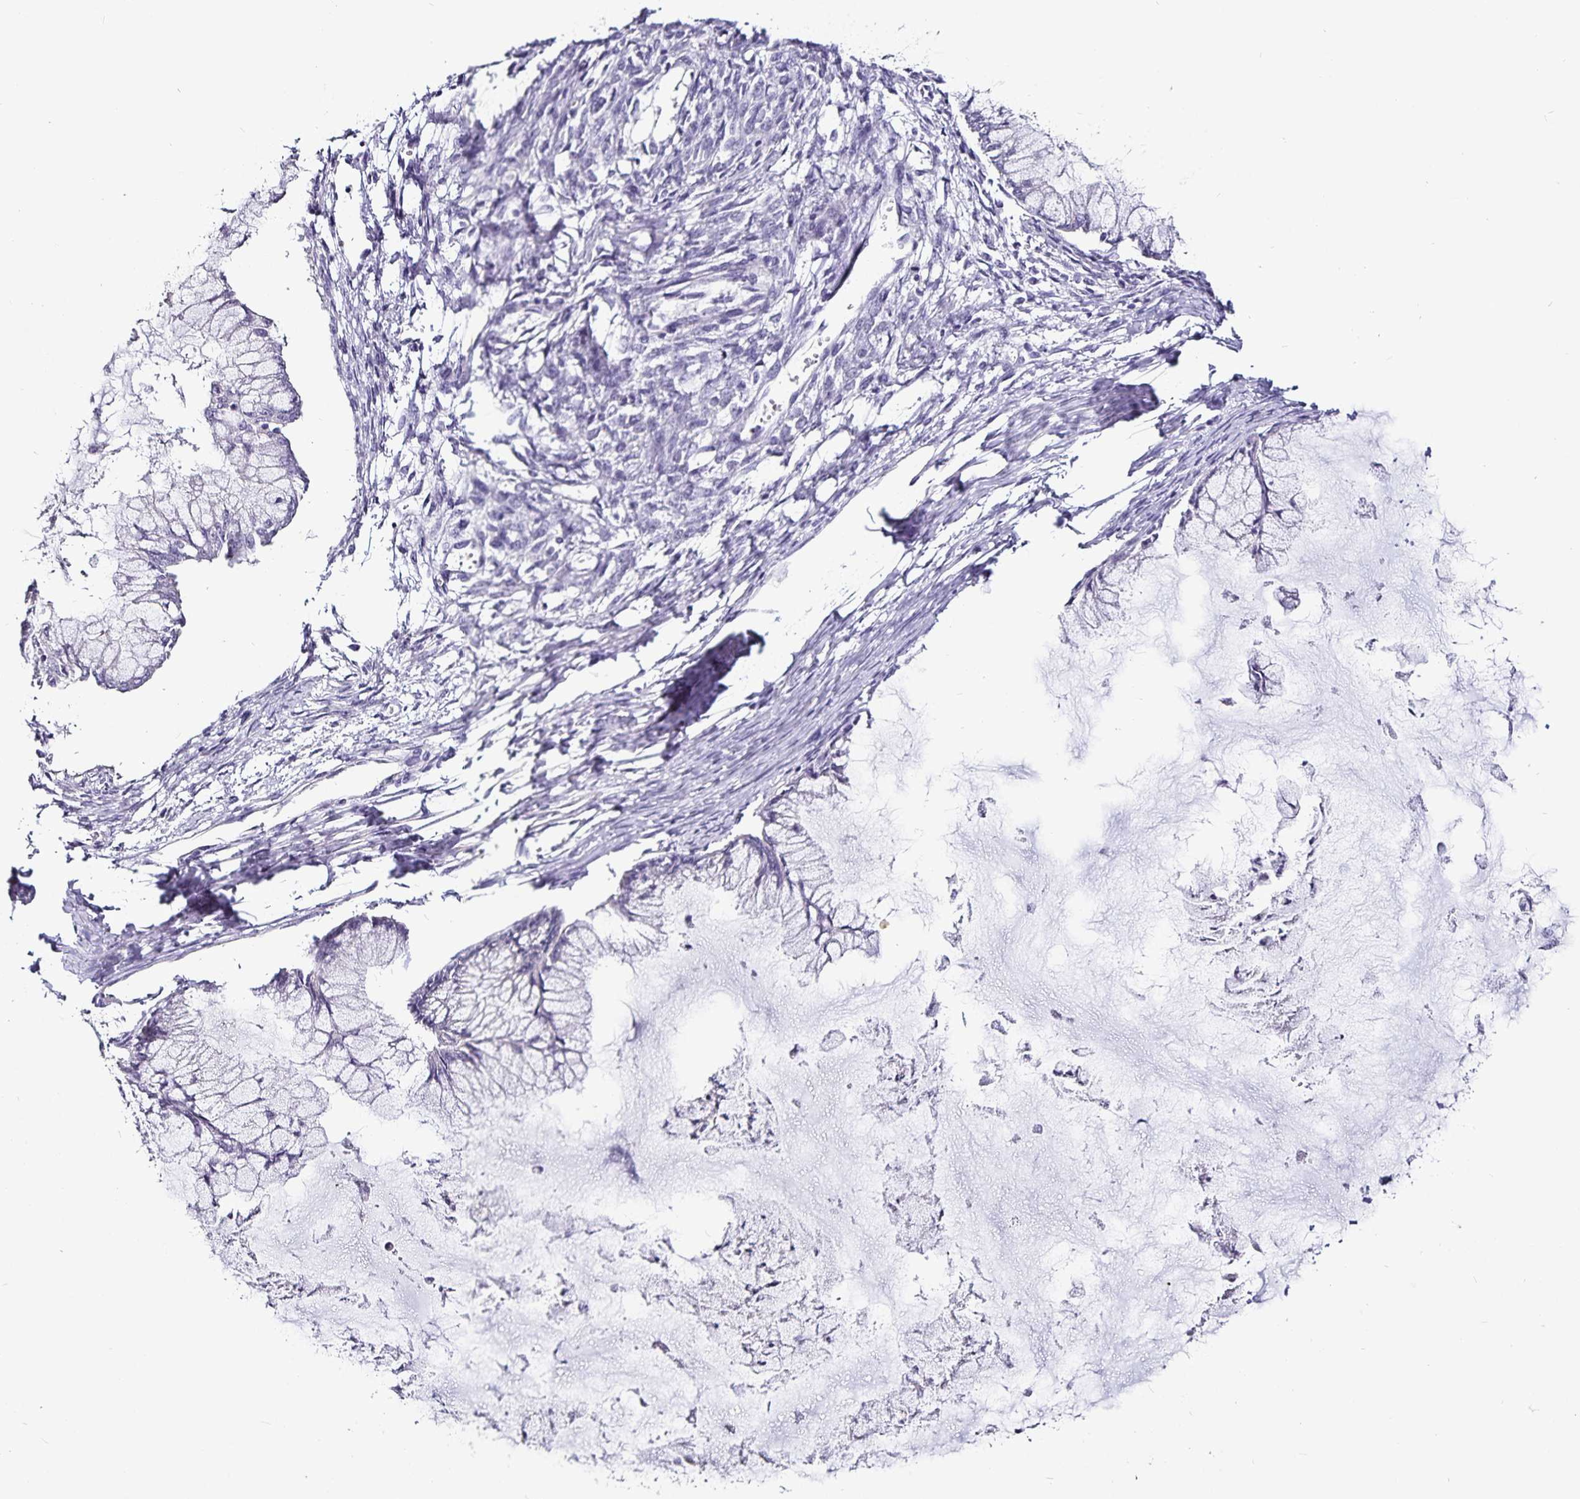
{"staining": {"intensity": "negative", "quantity": "none", "location": "none"}, "tissue": "ovarian cancer", "cell_type": "Tumor cells", "image_type": "cancer", "snomed": [{"axis": "morphology", "description": "Cystadenocarcinoma, mucinous, NOS"}, {"axis": "topography", "description": "Ovary"}], "caption": "The image demonstrates no significant staining in tumor cells of ovarian cancer (mucinous cystadenocarcinoma).", "gene": "CA12", "patient": {"sex": "female", "age": 34}}